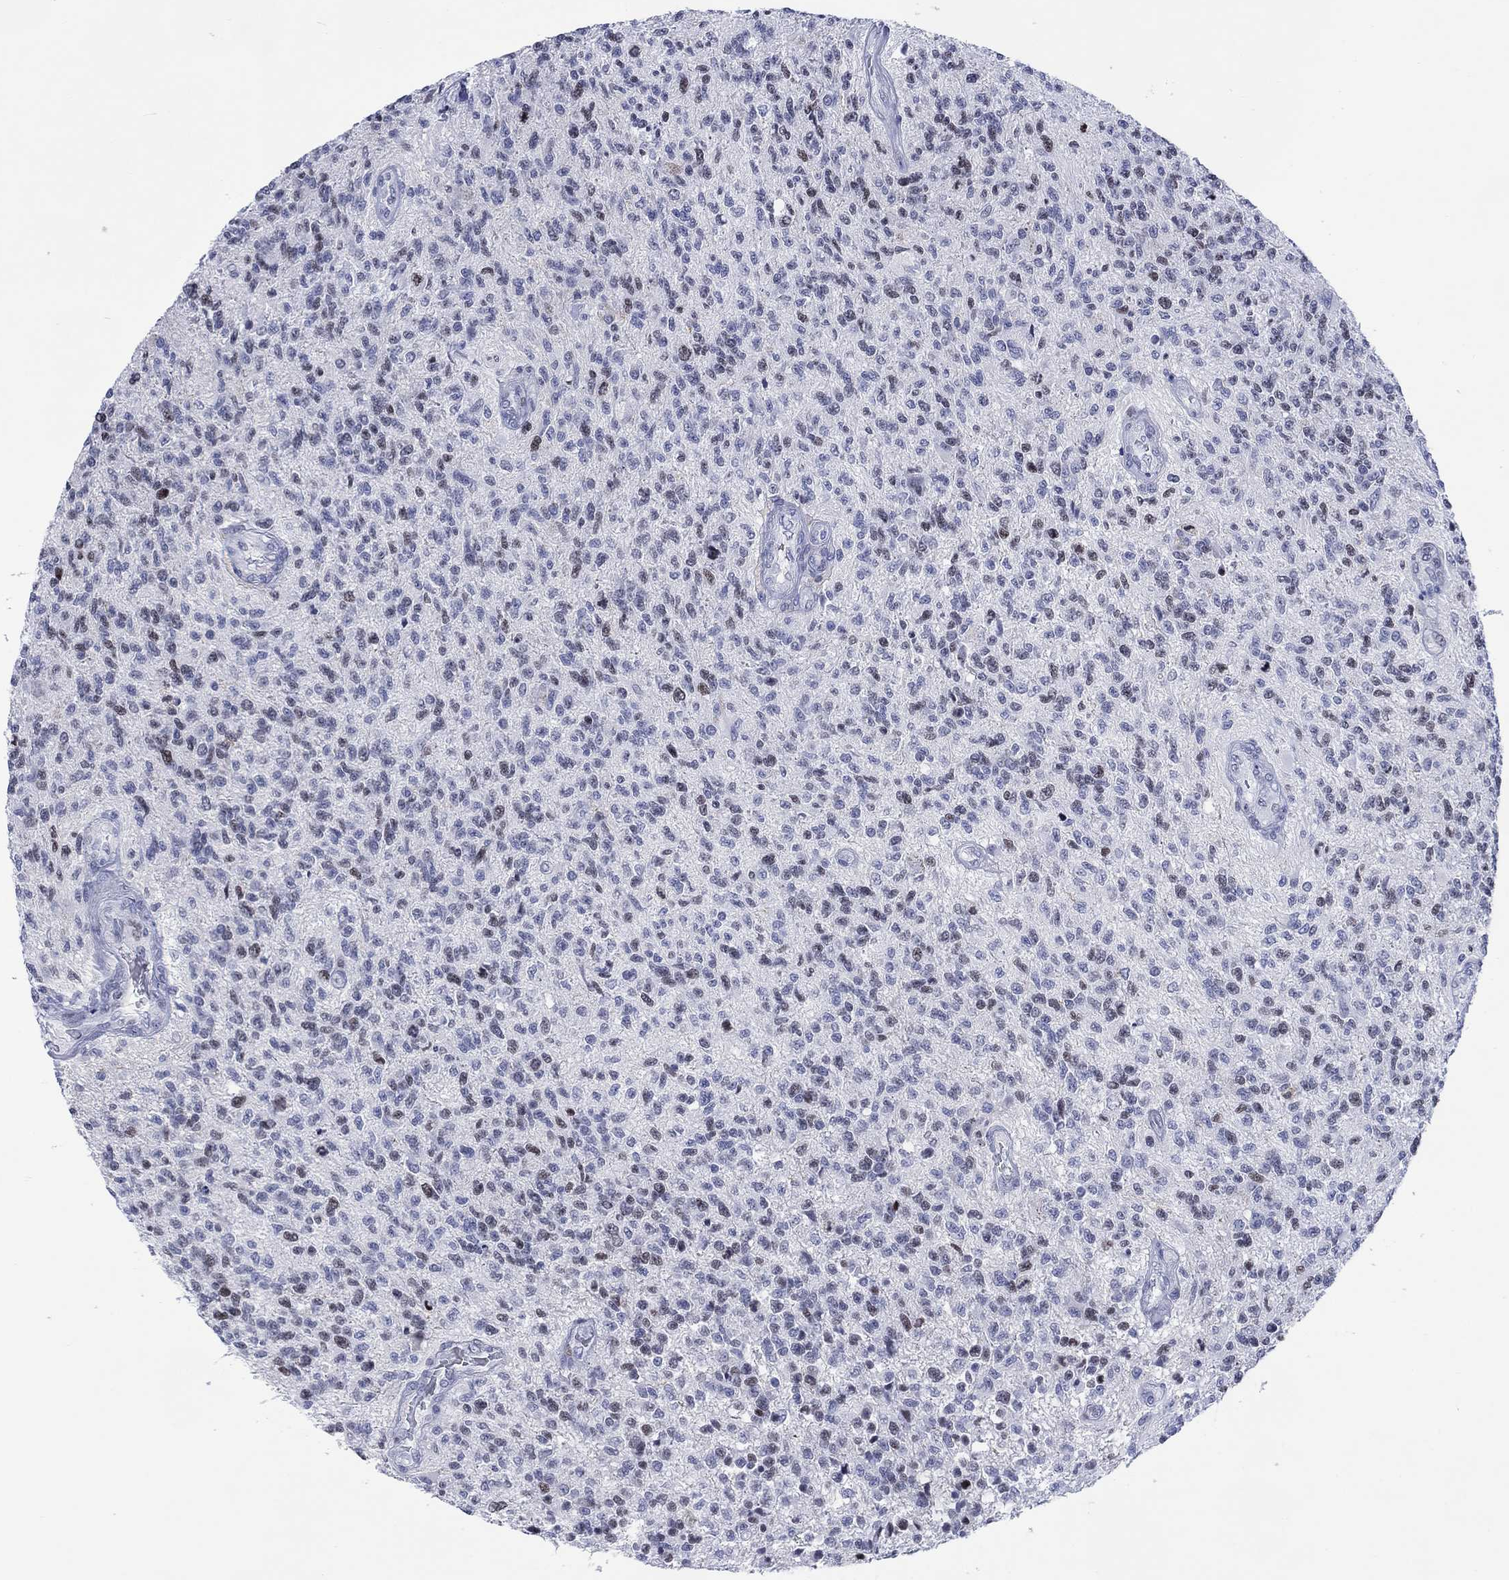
{"staining": {"intensity": "moderate", "quantity": "<25%", "location": "nuclear"}, "tissue": "glioma", "cell_type": "Tumor cells", "image_type": "cancer", "snomed": [{"axis": "morphology", "description": "Glioma, malignant, High grade"}, {"axis": "topography", "description": "Brain"}], "caption": "A high-resolution image shows immunohistochemistry staining of glioma, which displays moderate nuclear staining in approximately <25% of tumor cells.", "gene": "CDCA2", "patient": {"sex": "male", "age": 56}}